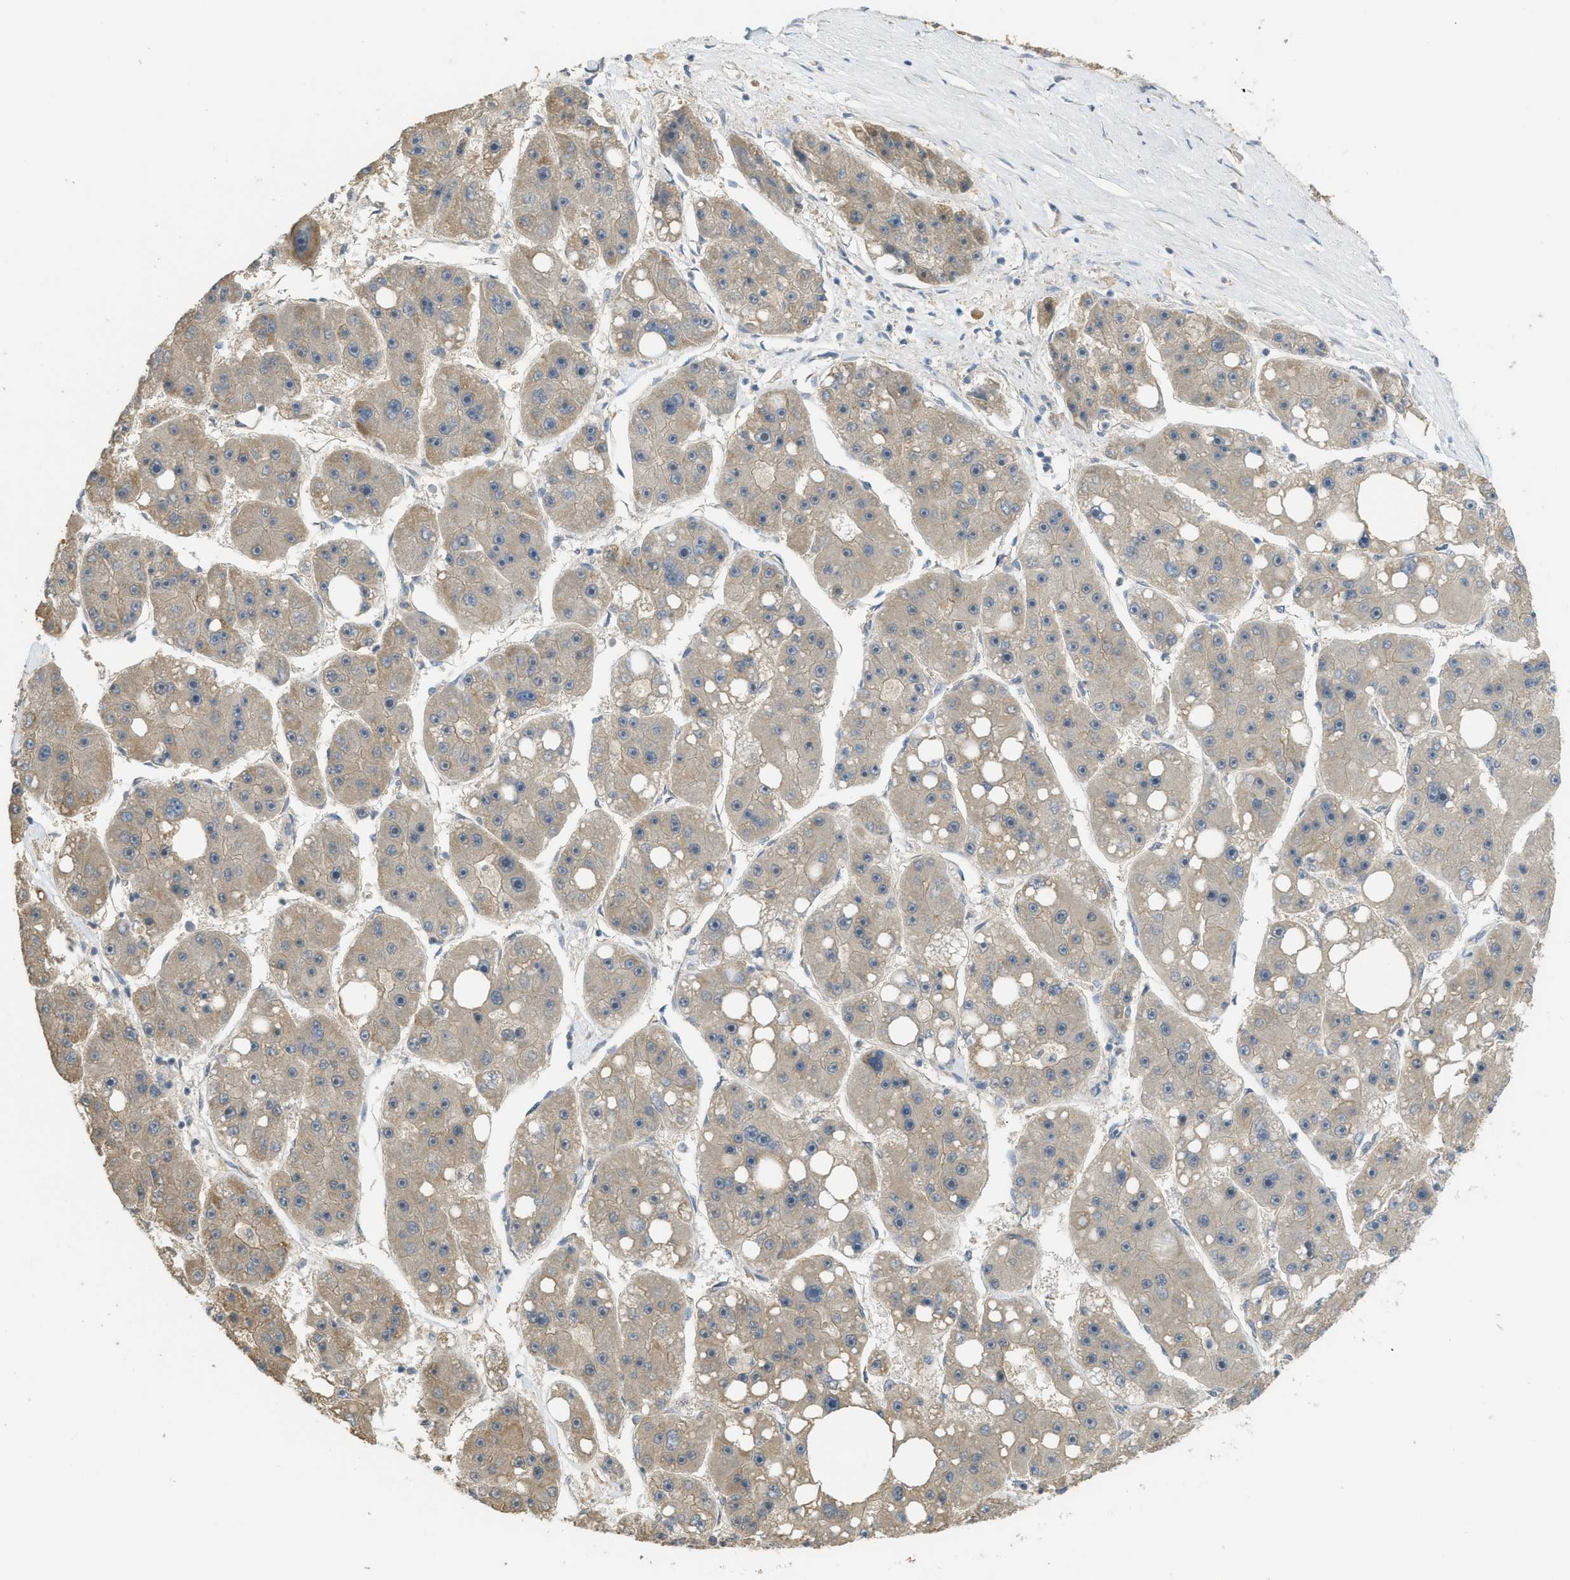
{"staining": {"intensity": "weak", "quantity": "<25%", "location": "cytoplasmic/membranous"}, "tissue": "liver cancer", "cell_type": "Tumor cells", "image_type": "cancer", "snomed": [{"axis": "morphology", "description": "Carcinoma, Hepatocellular, NOS"}, {"axis": "topography", "description": "Liver"}], "caption": "Tumor cells are negative for protein expression in human hepatocellular carcinoma (liver).", "gene": "IGF2BP2", "patient": {"sex": "female", "age": 61}}